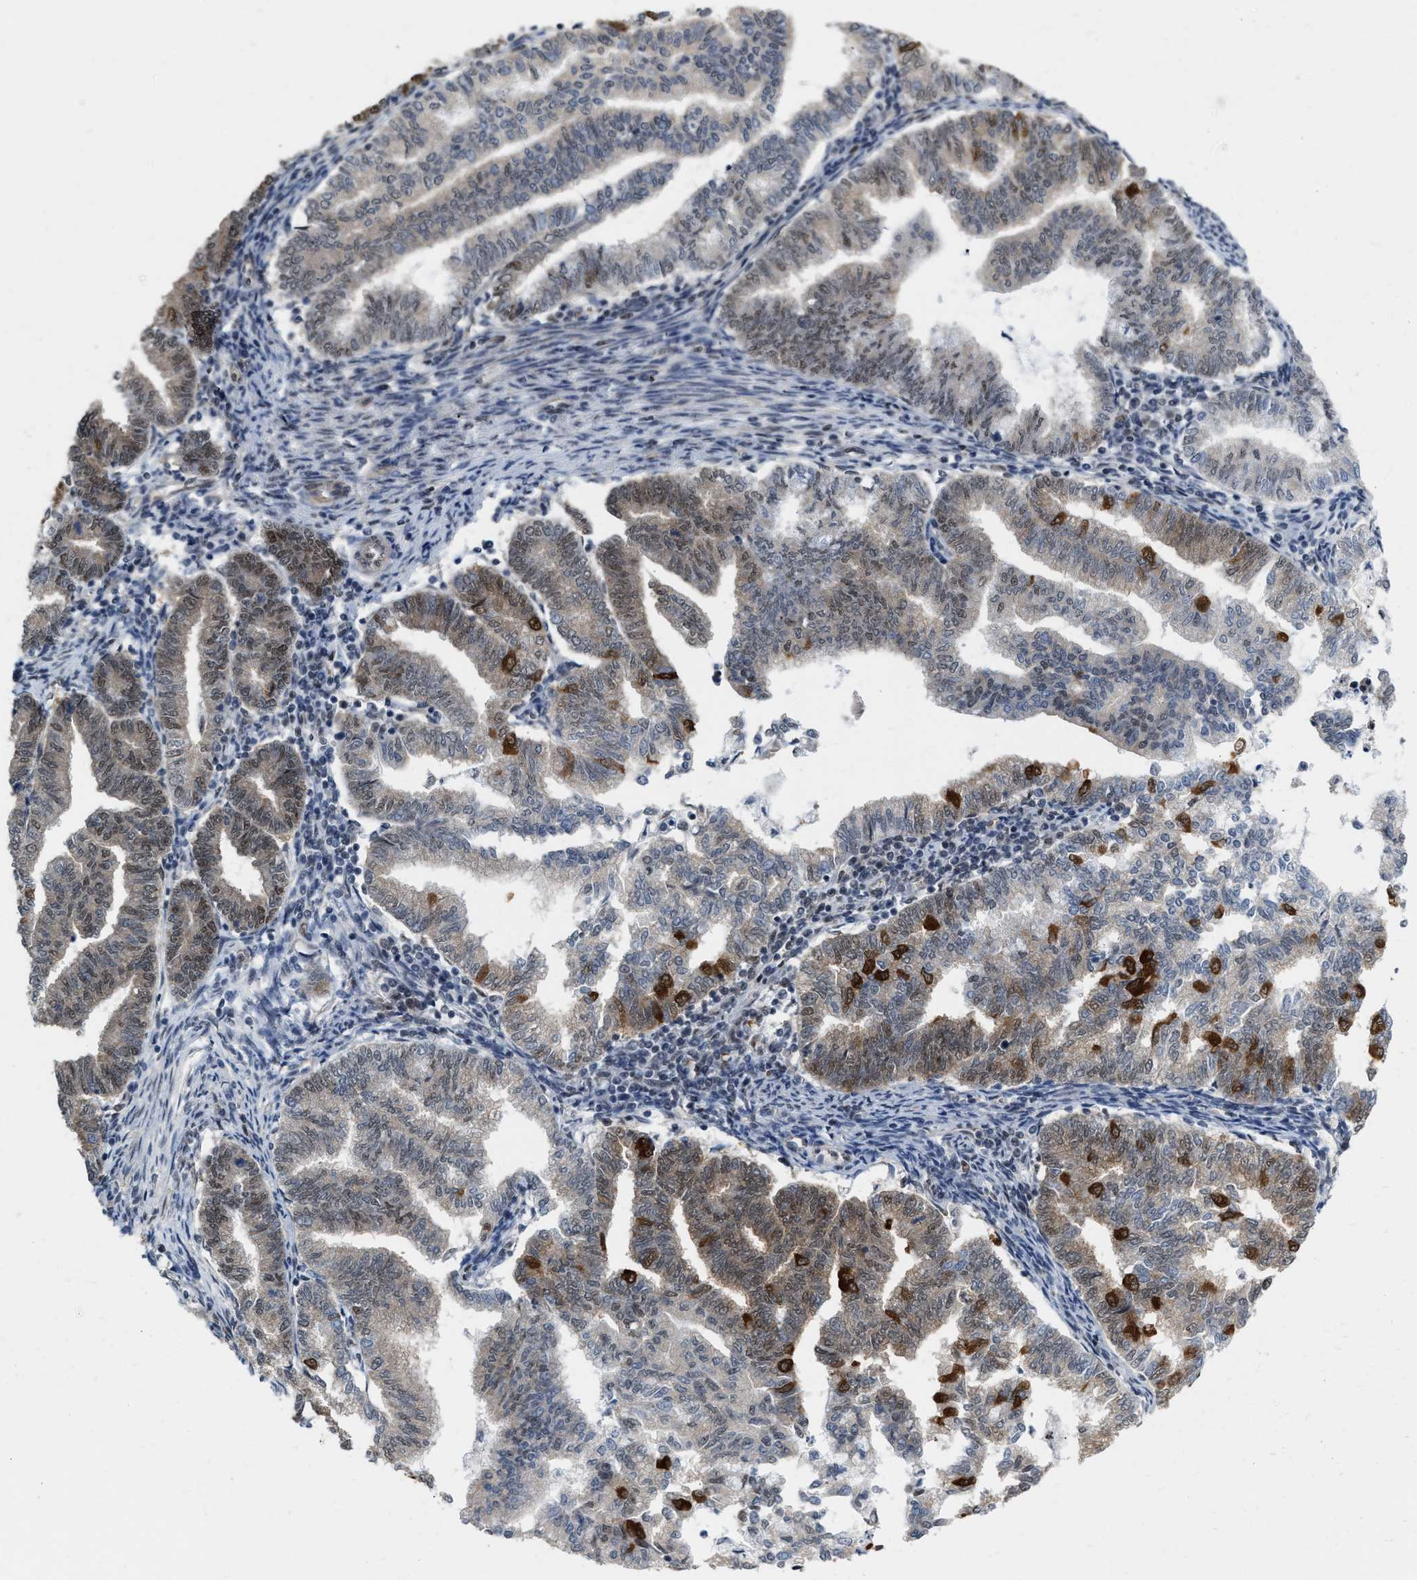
{"staining": {"intensity": "strong", "quantity": "<25%", "location": "cytoplasmic/membranous"}, "tissue": "endometrial cancer", "cell_type": "Tumor cells", "image_type": "cancer", "snomed": [{"axis": "morphology", "description": "Polyp, NOS"}, {"axis": "morphology", "description": "Adenocarcinoma, NOS"}, {"axis": "morphology", "description": "Adenoma, NOS"}, {"axis": "topography", "description": "Endometrium"}], "caption": "Tumor cells display medium levels of strong cytoplasmic/membranous positivity in approximately <25% of cells in endometrial polyp.", "gene": "RUVBL1", "patient": {"sex": "female", "age": 79}}